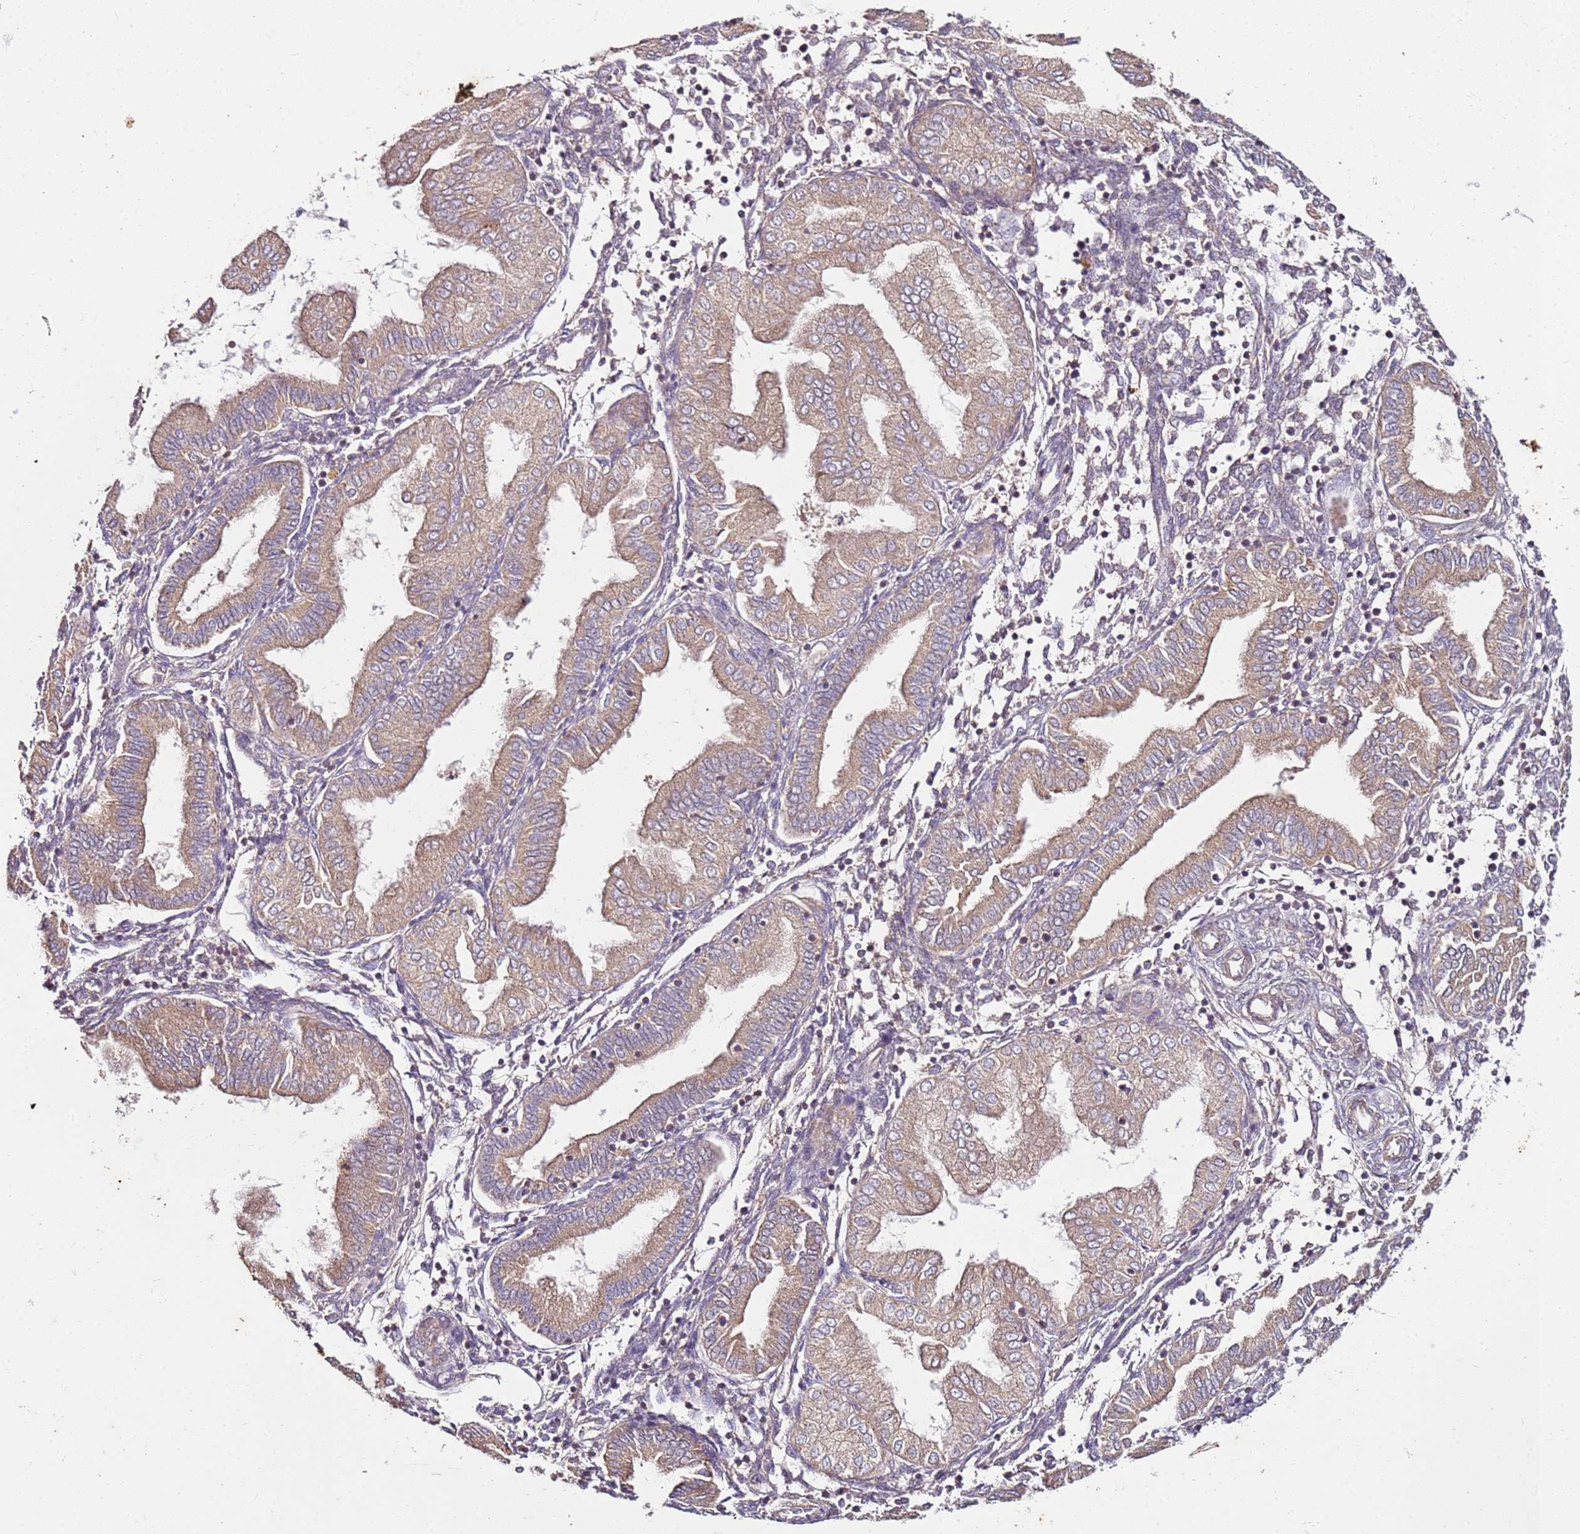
{"staining": {"intensity": "negative", "quantity": "none", "location": "none"}, "tissue": "endometrium", "cell_type": "Cells in endometrial stroma", "image_type": "normal", "snomed": [{"axis": "morphology", "description": "Normal tissue, NOS"}, {"axis": "topography", "description": "Endometrium"}], "caption": "Image shows no protein positivity in cells in endometrial stroma of normal endometrium. (DAB (3,3'-diaminobenzidine) immunohistochemistry, high magnification).", "gene": "KRTAP21", "patient": {"sex": "female", "age": 53}}